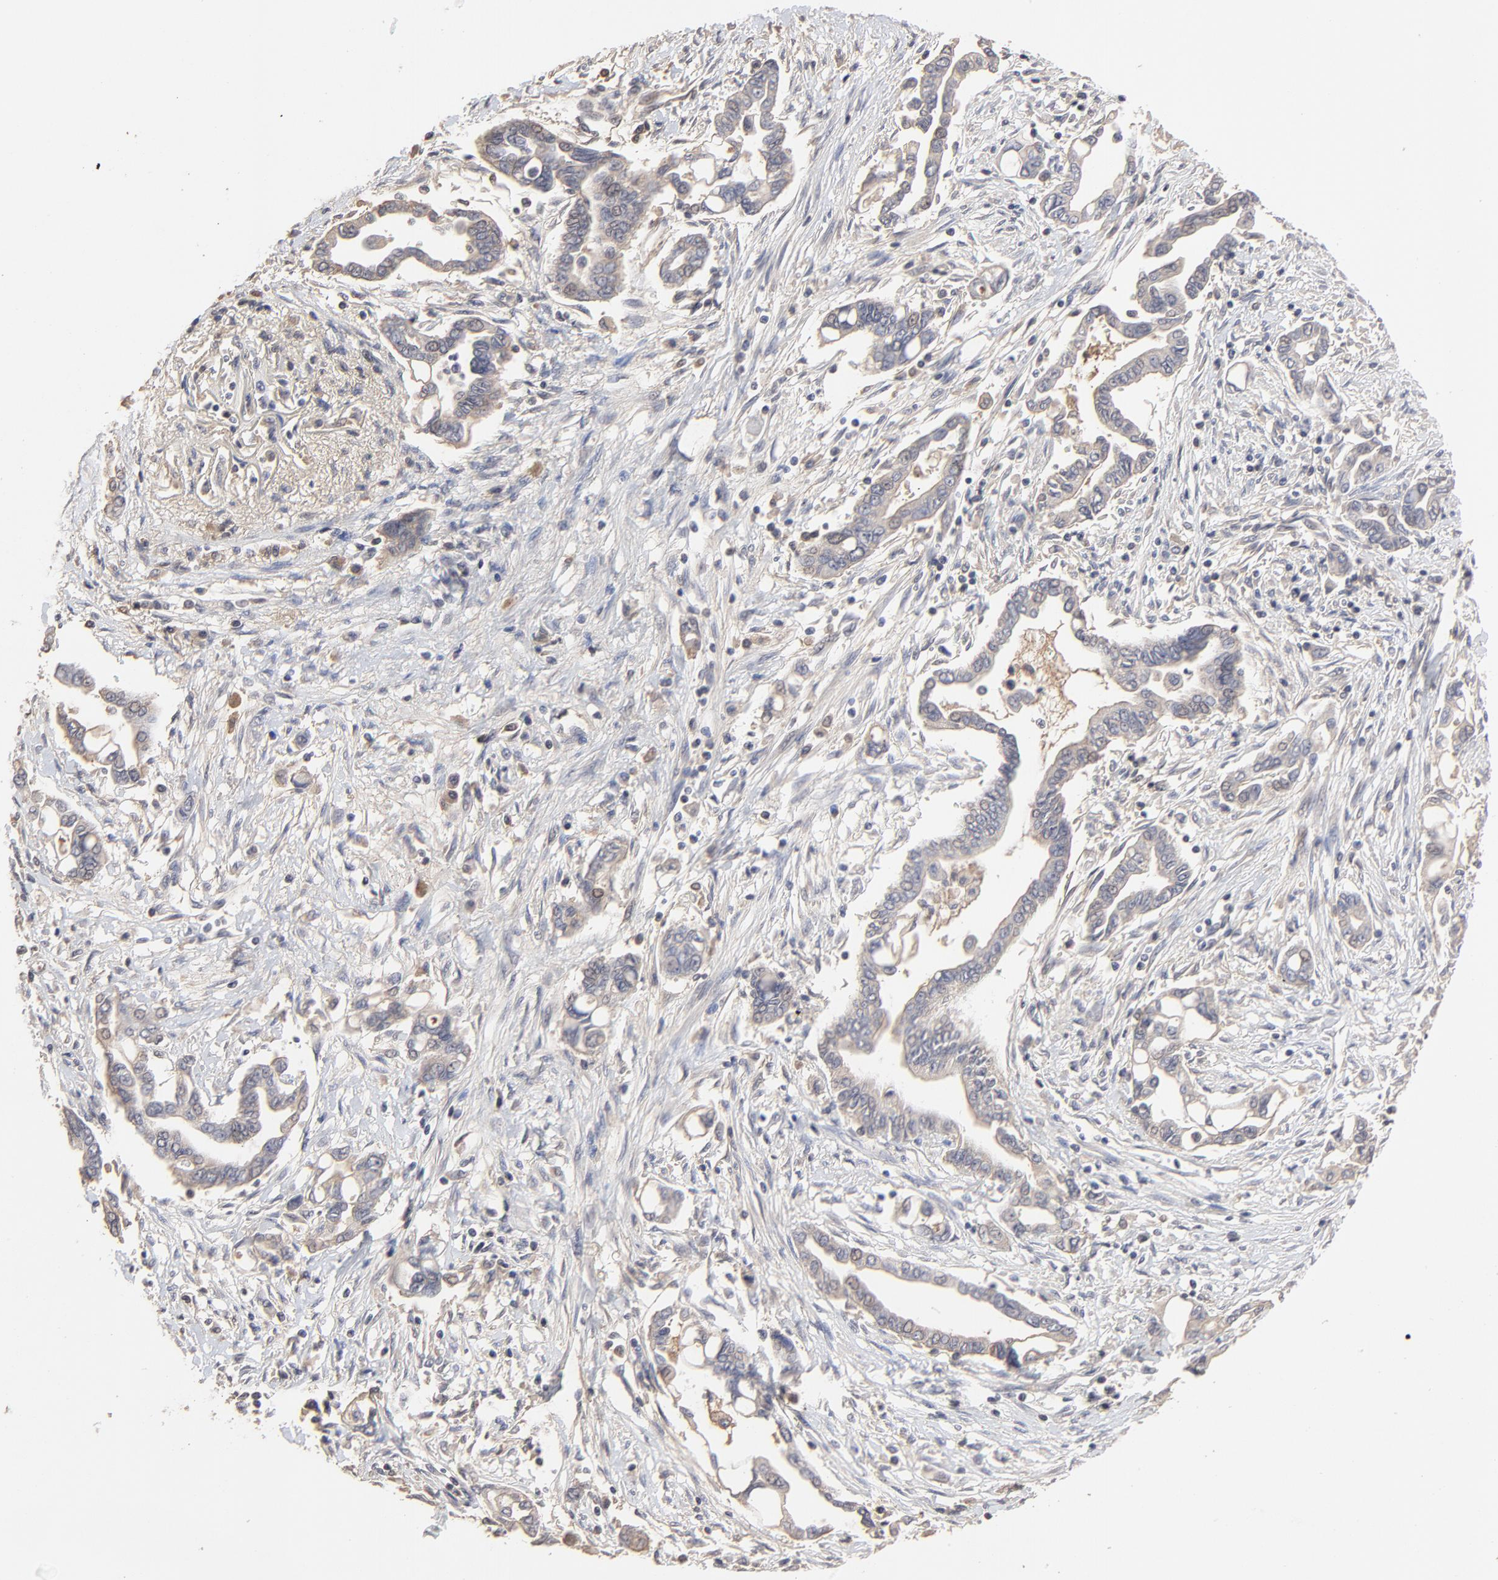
{"staining": {"intensity": "weak", "quantity": "25%-75%", "location": "cytoplasmic/membranous"}, "tissue": "pancreatic cancer", "cell_type": "Tumor cells", "image_type": "cancer", "snomed": [{"axis": "morphology", "description": "Adenocarcinoma, NOS"}, {"axis": "topography", "description": "Pancreas"}], "caption": "IHC staining of pancreatic cancer, which shows low levels of weak cytoplasmic/membranous staining in about 25%-75% of tumor cells indicating weak cytoplasmic/membranous protein positivity. The staining was performed using DAB (3,3'-diaminobenzidine) (brown) for protein detection and nuclei were counterstained in hematoxylin (blue).", "gene": "VPREB3", "patient": {"sex": "female", "age": 57}}